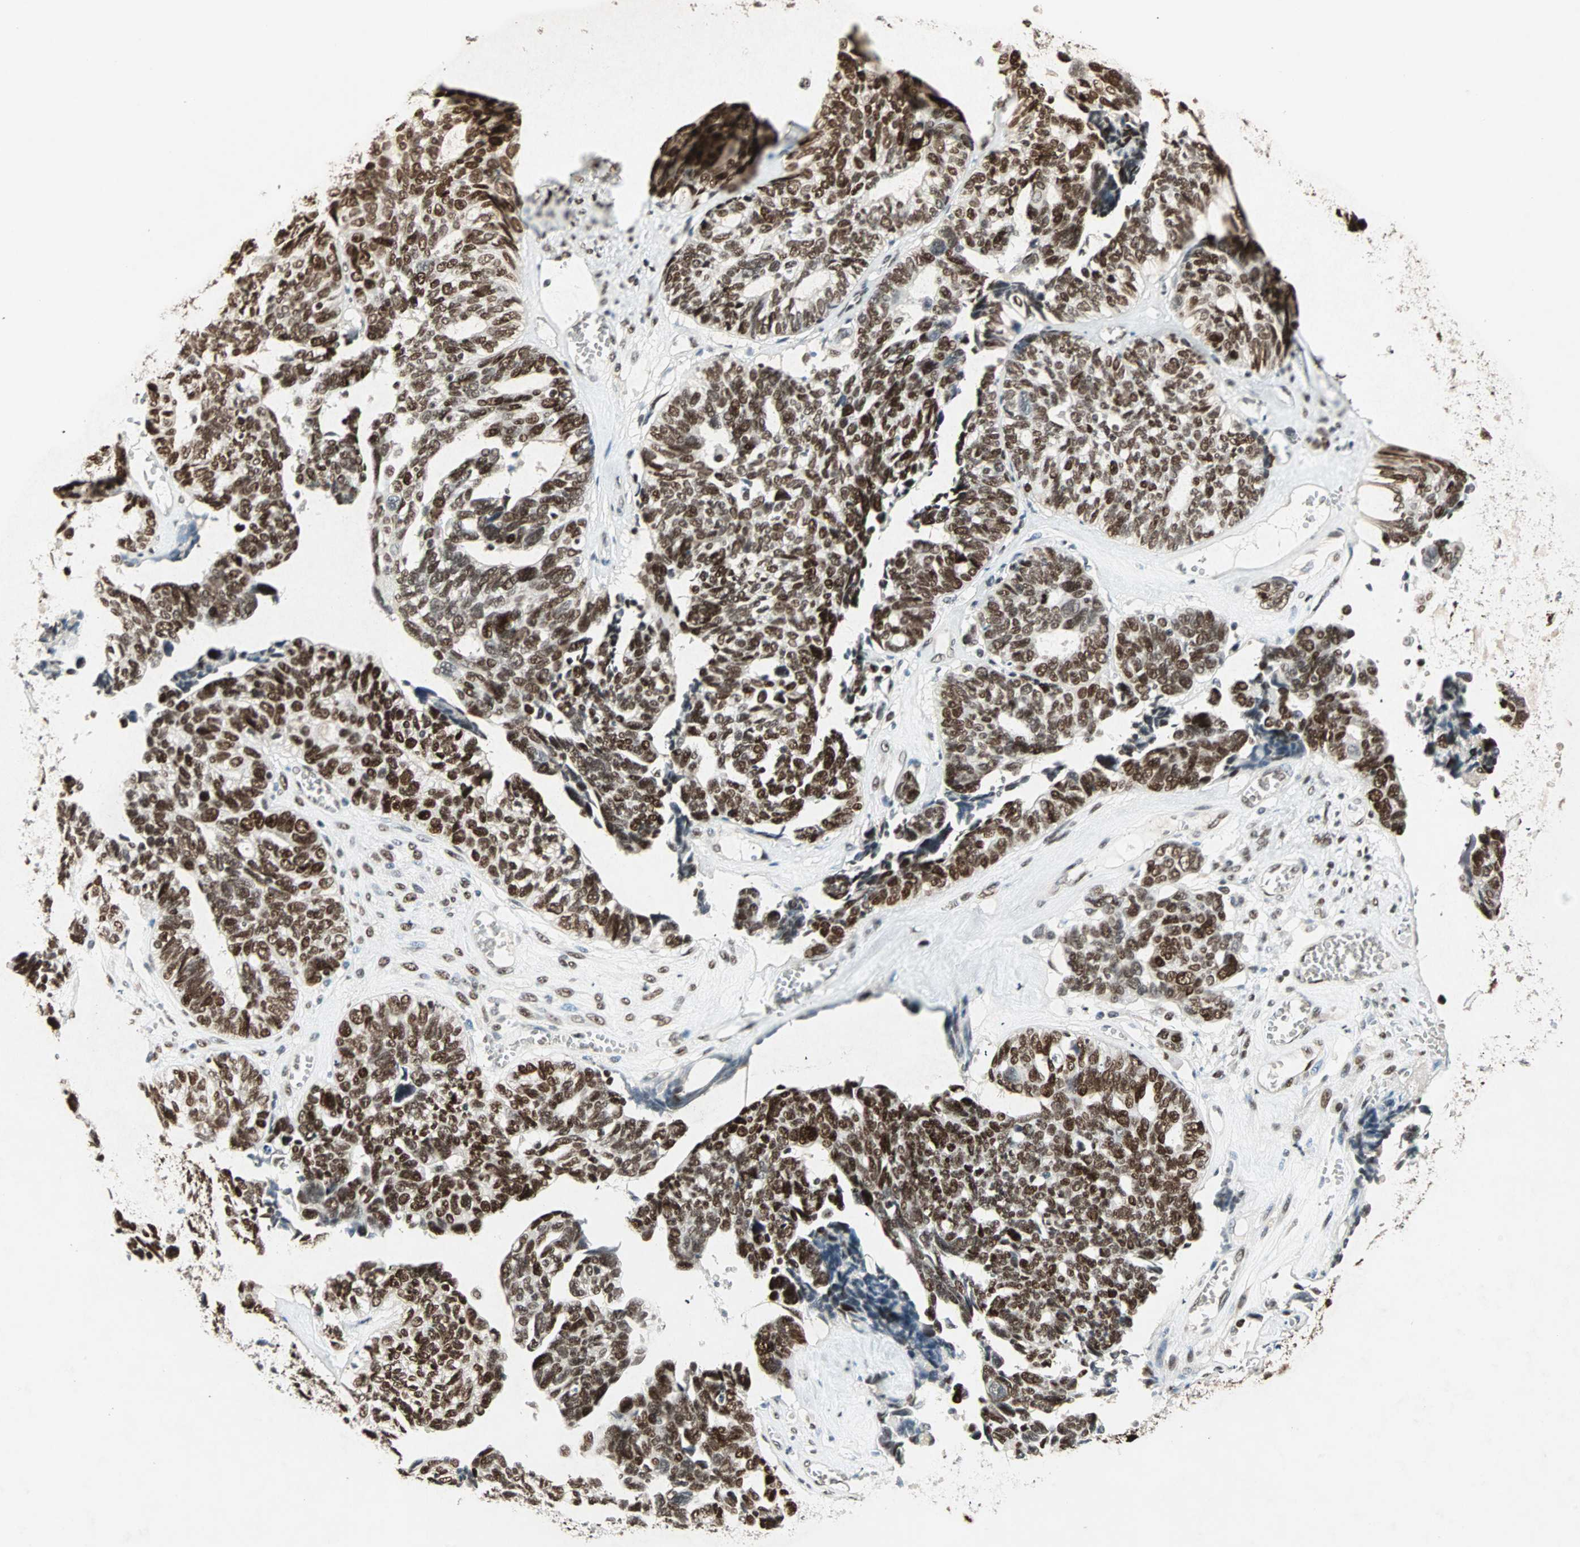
{"staining": {"intensity": "strong", "quantity": ">75%", "location": "nuclear"}, "tissue": "ovarian cancer", "cell_type": "Tumor cells", "image_type": "cancer", "snomed": [{"axis": "morphology", "description": "Cystadenocarcinoma, serous, NOS"}, {"axis": "topography", "description": "Ovary"}], "caption": "An IHC micrograph of neoplastic tissue is shown. Protein staining in brown highlights strong nuclear positivity in ovarian cancer (serous cystadenocarcinoma) within tumor cells.", "gene": "MDC1", "patient": {"sex": "female", "age": 79}}